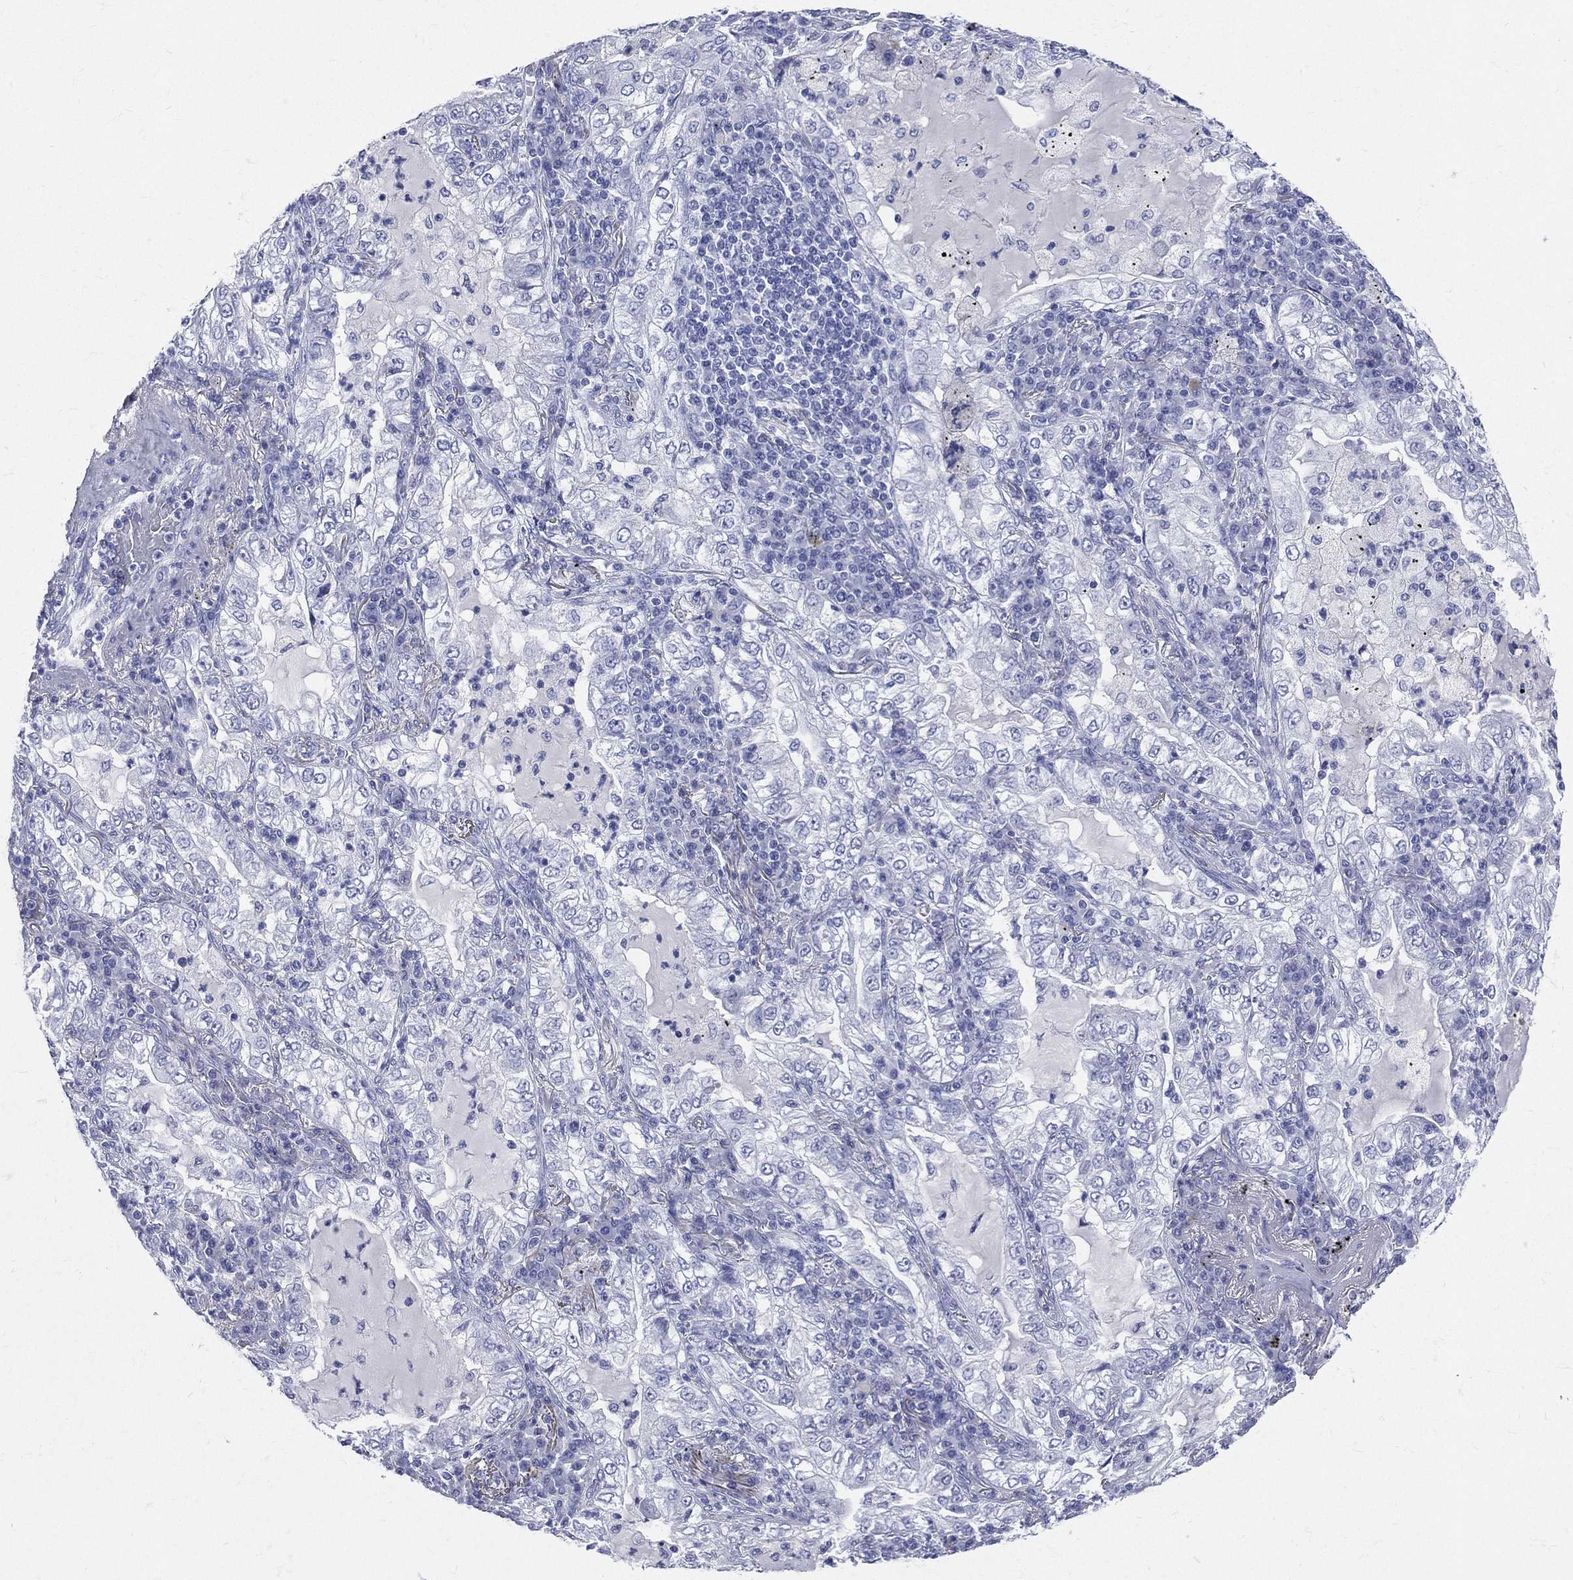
{"staining": {"intensity": "negative", "quantity": "none", "location": "none"}, "tissue": "lung cancer", "cell_type": "Tumor cells", "image_type": "cancer", "snomed": [{"axis": "morphology", "description": "Adenocarcinoma, NOS"}, {"axis": "topography", "description": "Lung"}], "caption": "Human lung adenocarcinoma stained for a protein using IHC displays no staining in tumor cells.", "gene": "CYLC1", "patient": {"sex": "female", "age": 73}}